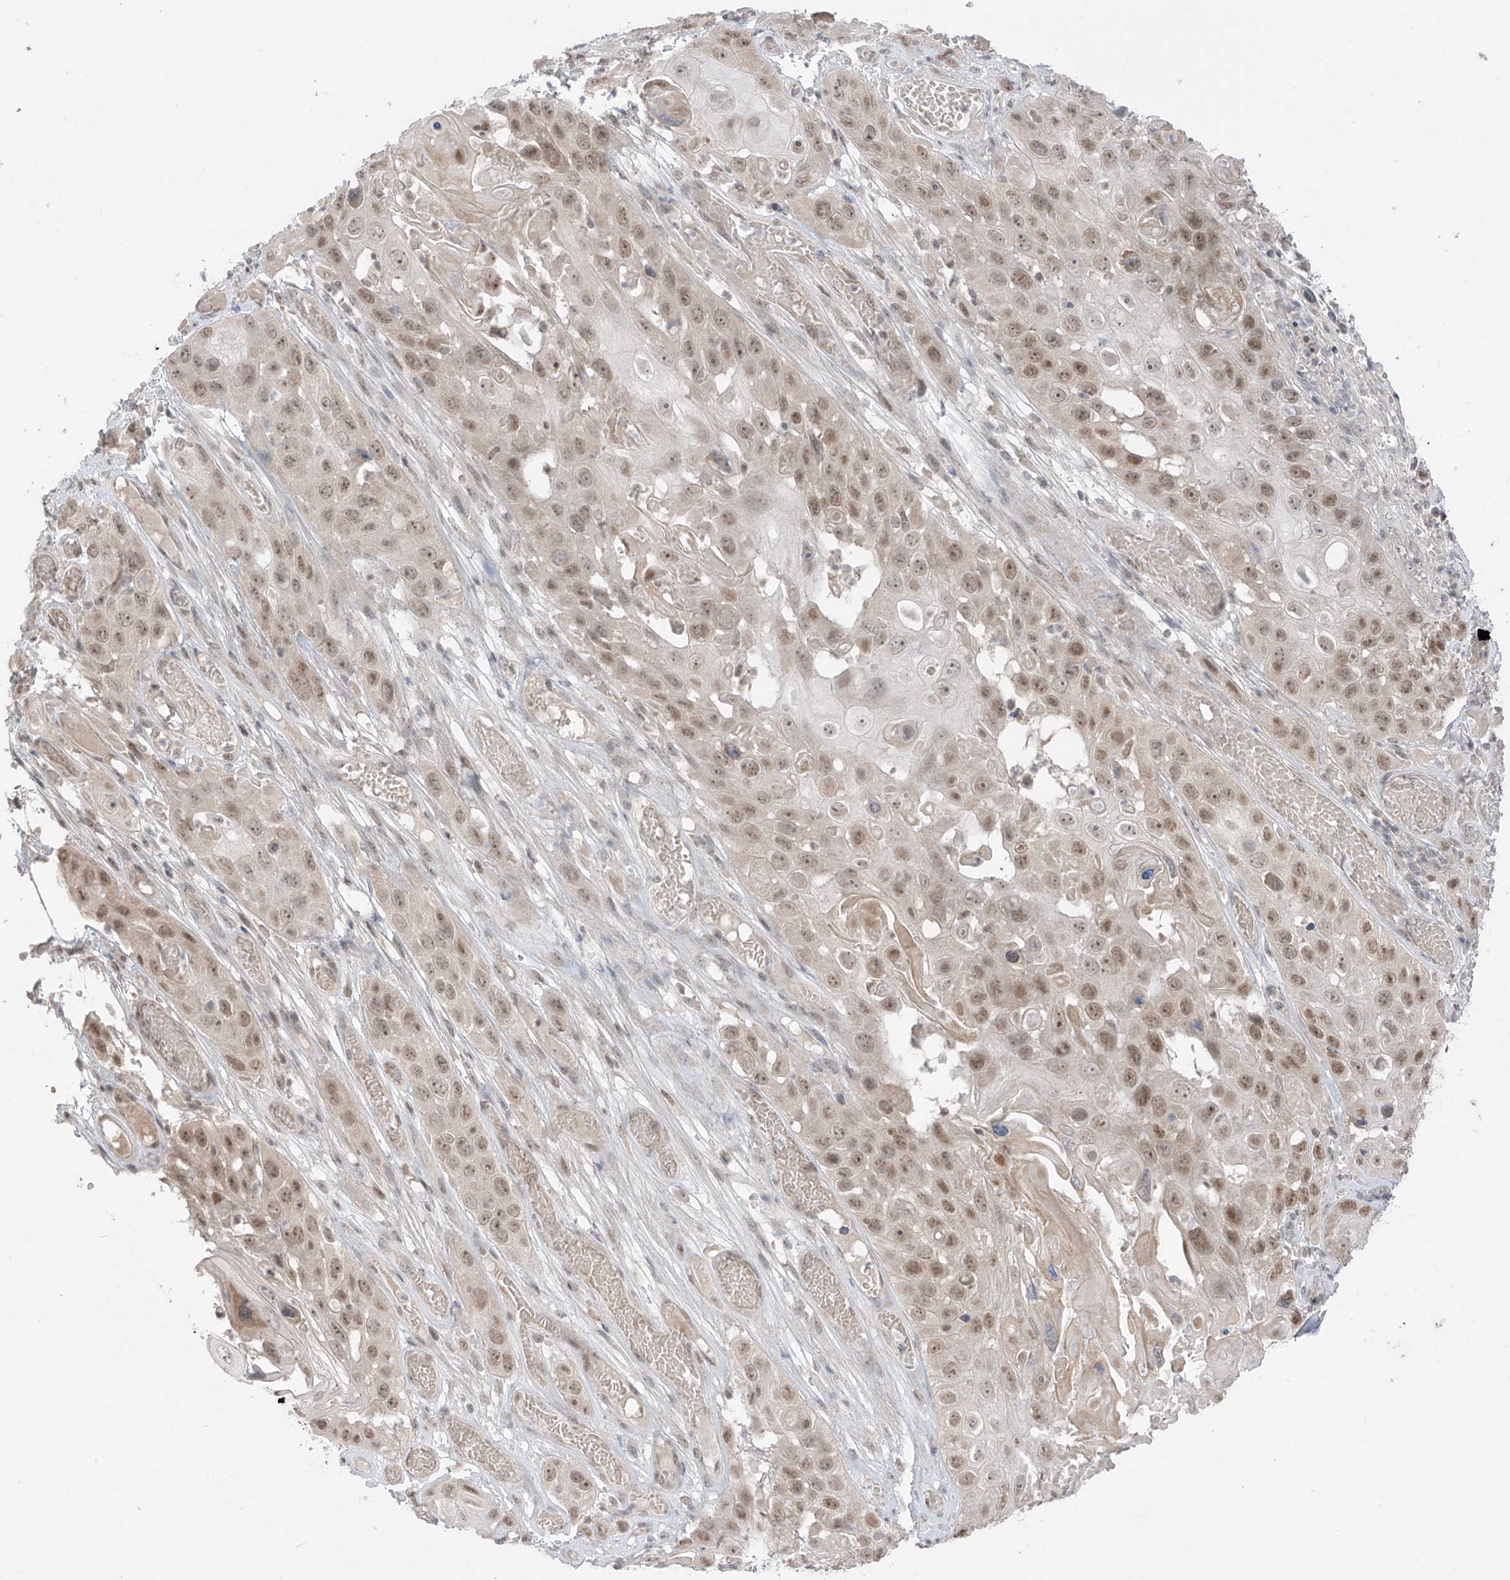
{"staining": {"intensity": "moderate", "quantity": ">75%", "location": "nuclear"}, "tissue": "skin cancer", "cell_type": "Tumor cells", "image_type": "cancer", "snomed": [{"axis": "morphology", "description": "Squamous cell carcinoma, NOS"}, {"axis": "topography", "description": "Skin"}], "caption": "Squamous cell carcinoma (skin) tissue exhibits moderate nuclear staining in about >75% of tumor cells, visualized by immunohistochemistry.", "gene": "OGT", "patient": {"sex": "male", "age": 55}}